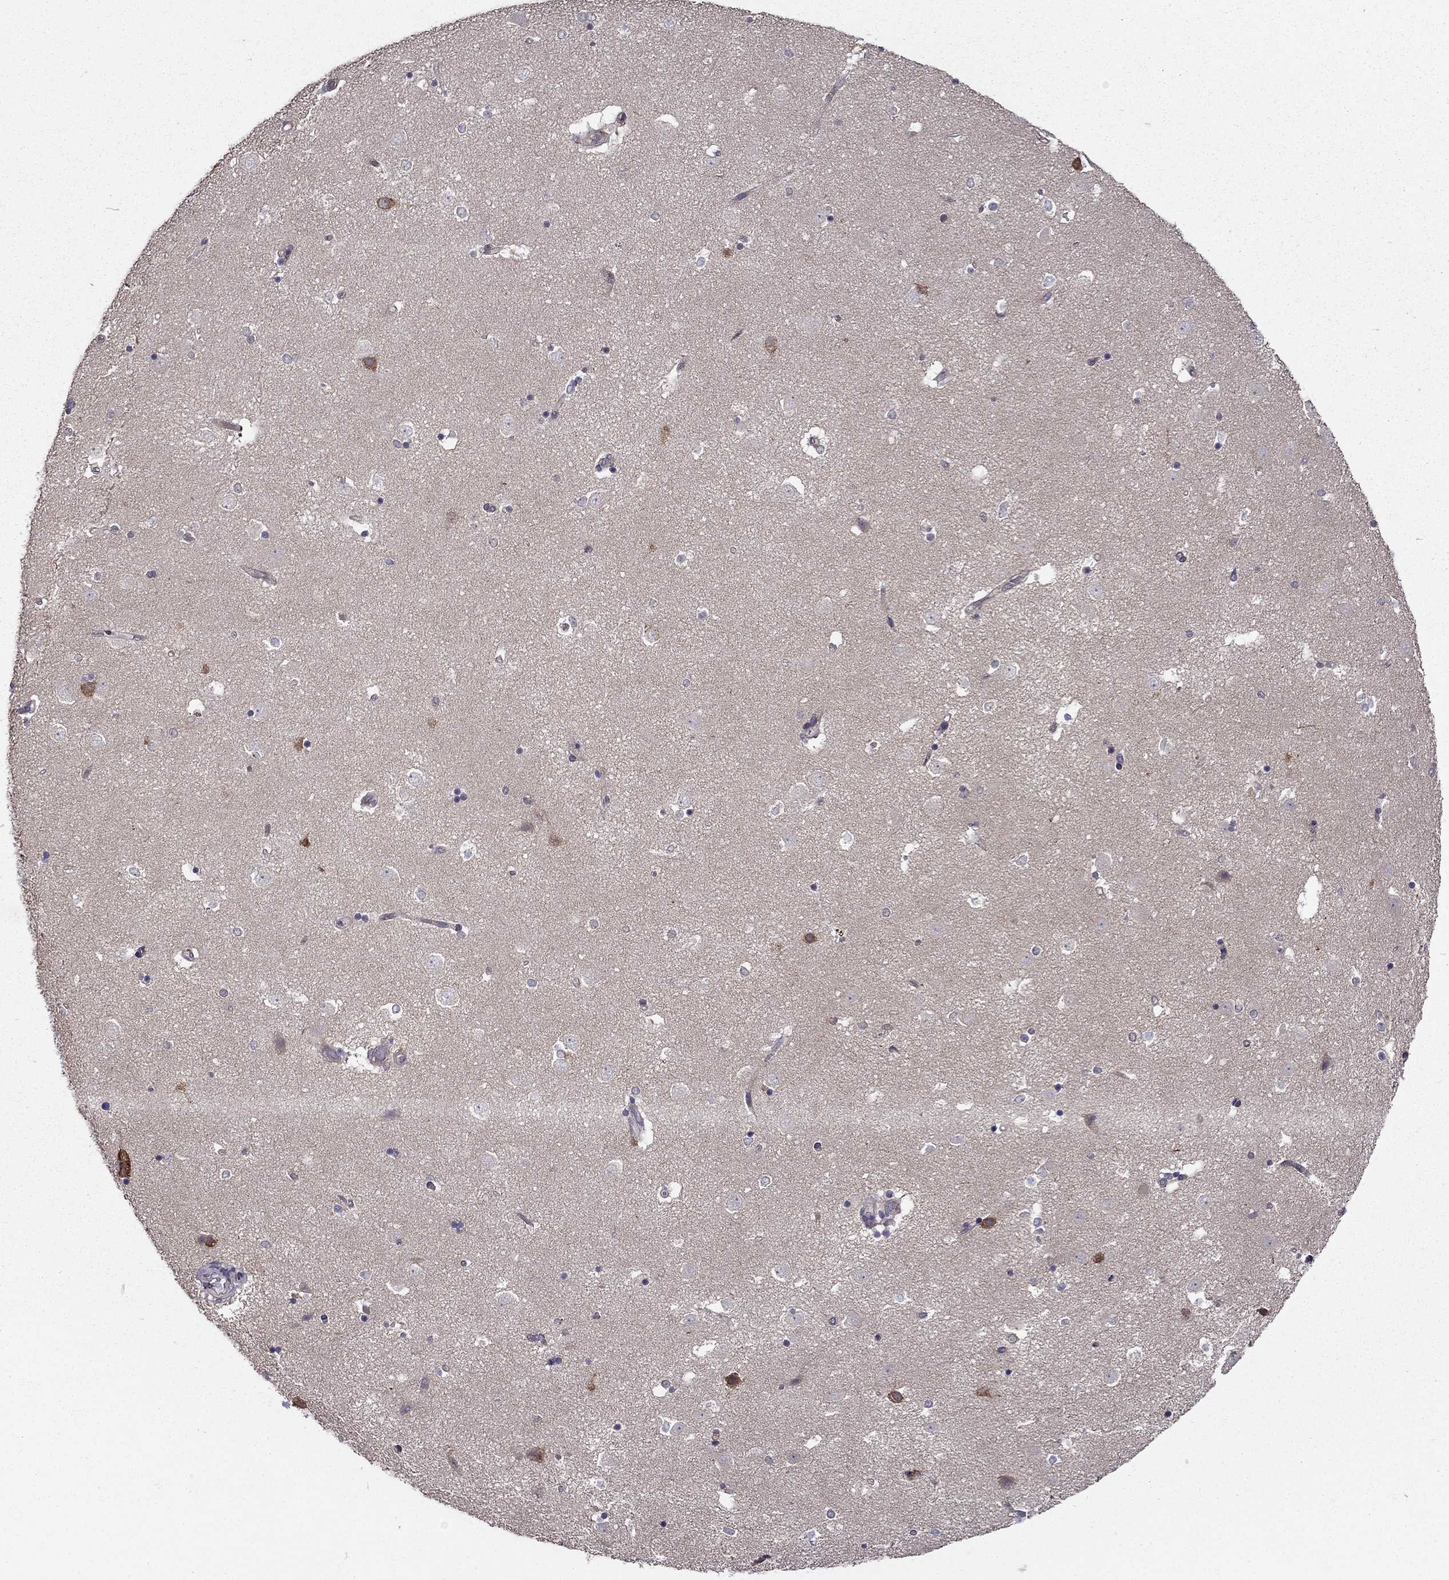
{"staining": {"intensity": "negative", "quantity": "none", "location": "none"}, "tissue": "caudate", "cell_type": "Glial cells", "image_type": "normal", "snomed": [{"axis": "morphology", "description": "Normal tissue, NOS"}, {"axis": "topography", "description": "Lateral ventricle wall"}], "caption": "Immunohistochemical staining of benign caudate displays no significant positivity in glial cells.", "gene": "ARHGEF28", "patient": {"sex": "male", "age": 51}}